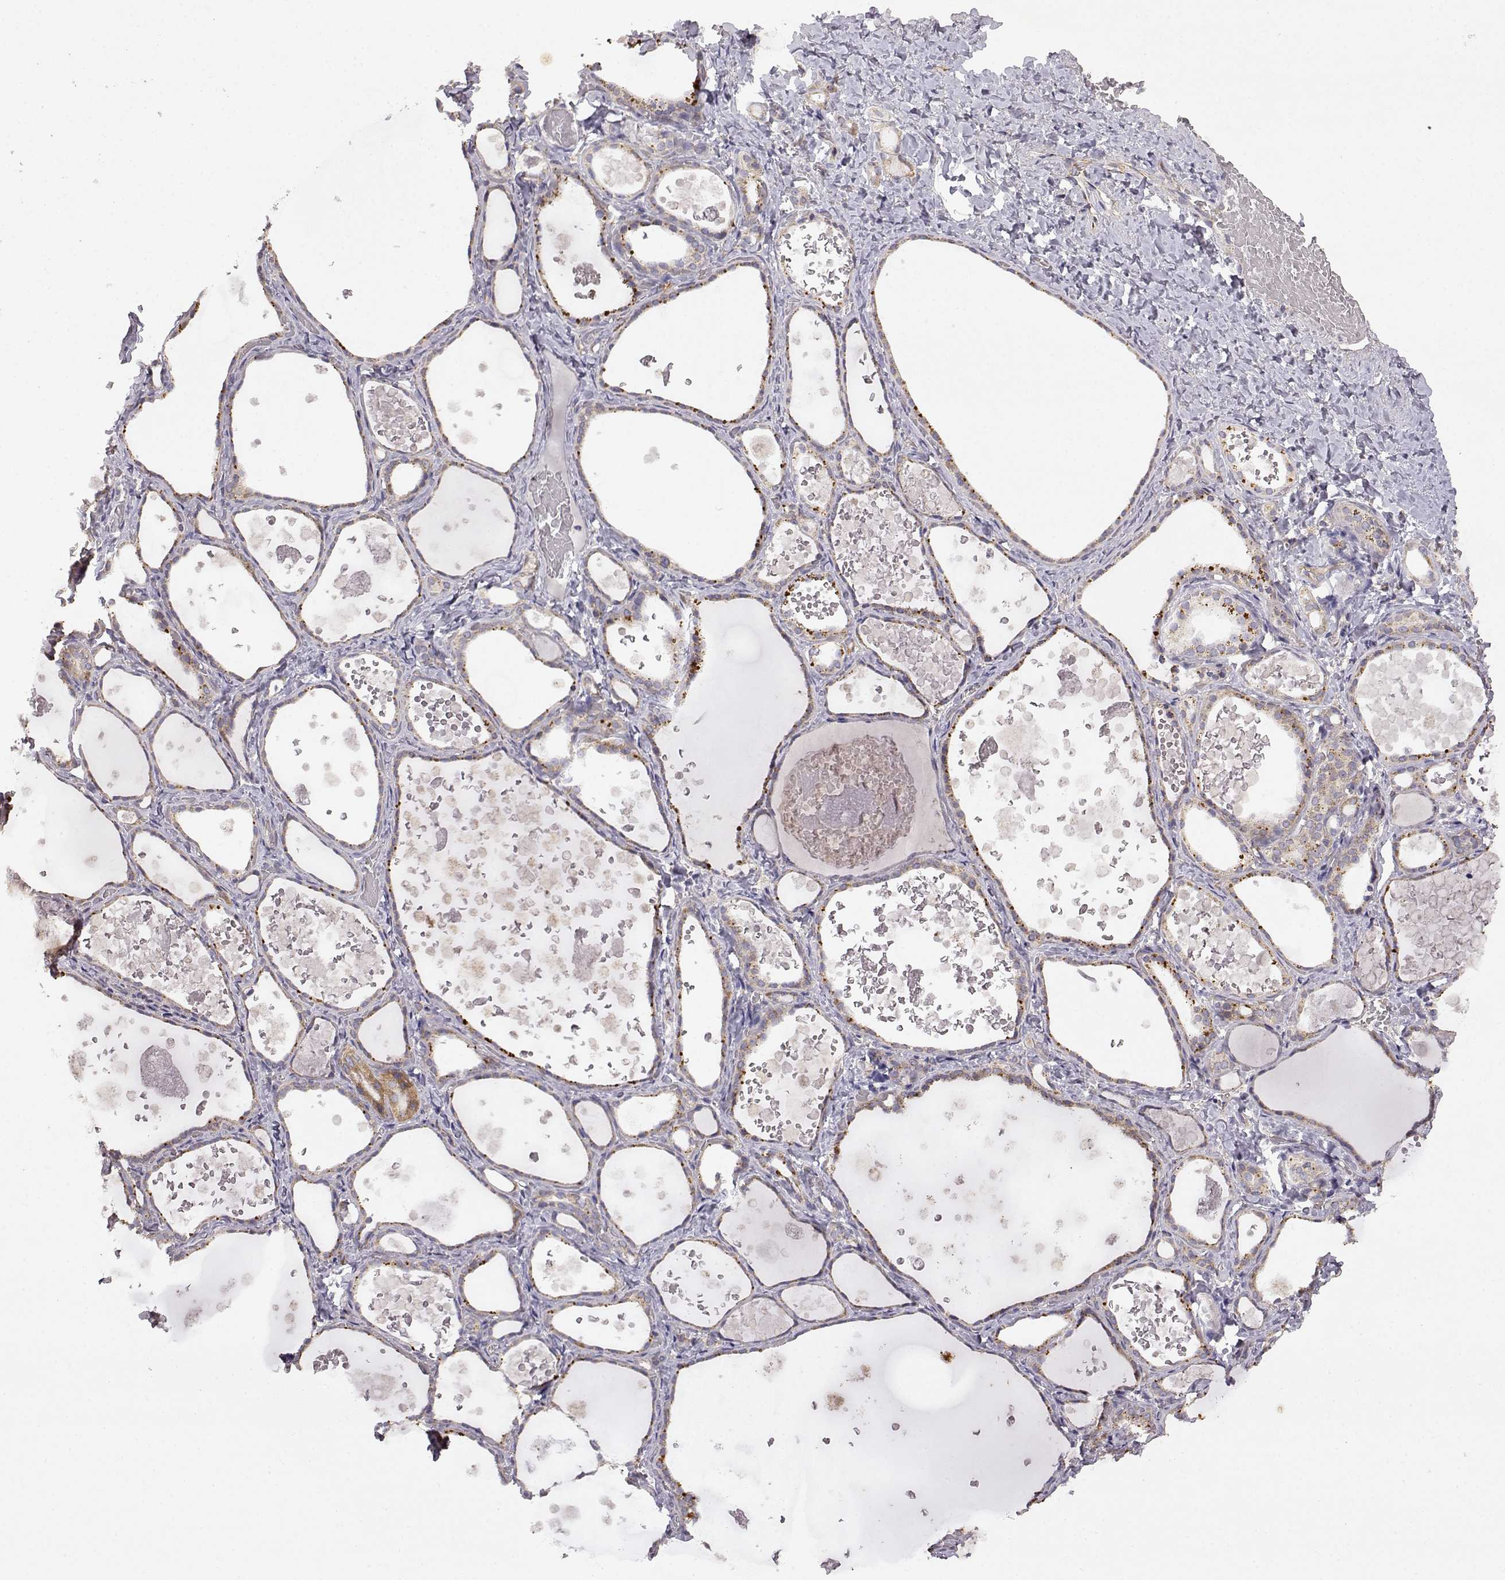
{"staining": {"intensity": "weak", "quantity": "25%-75%", "location": "cytoplasmic/membranous"}, "tissue": "thyroid gland", "cell_type": "Glandular cells", "image_type": "normal", "snomed": [{"axis": "morphology", "description": "Normal tissue, NOS"}, {"axis": "topography", "description": "Thyroid gland"}], "caption": "Thyroid gland stained with a protein marker displays weak staining in glandular cells.", "gene": "DDC", "patient": {"sex": "female", "age": 56}}